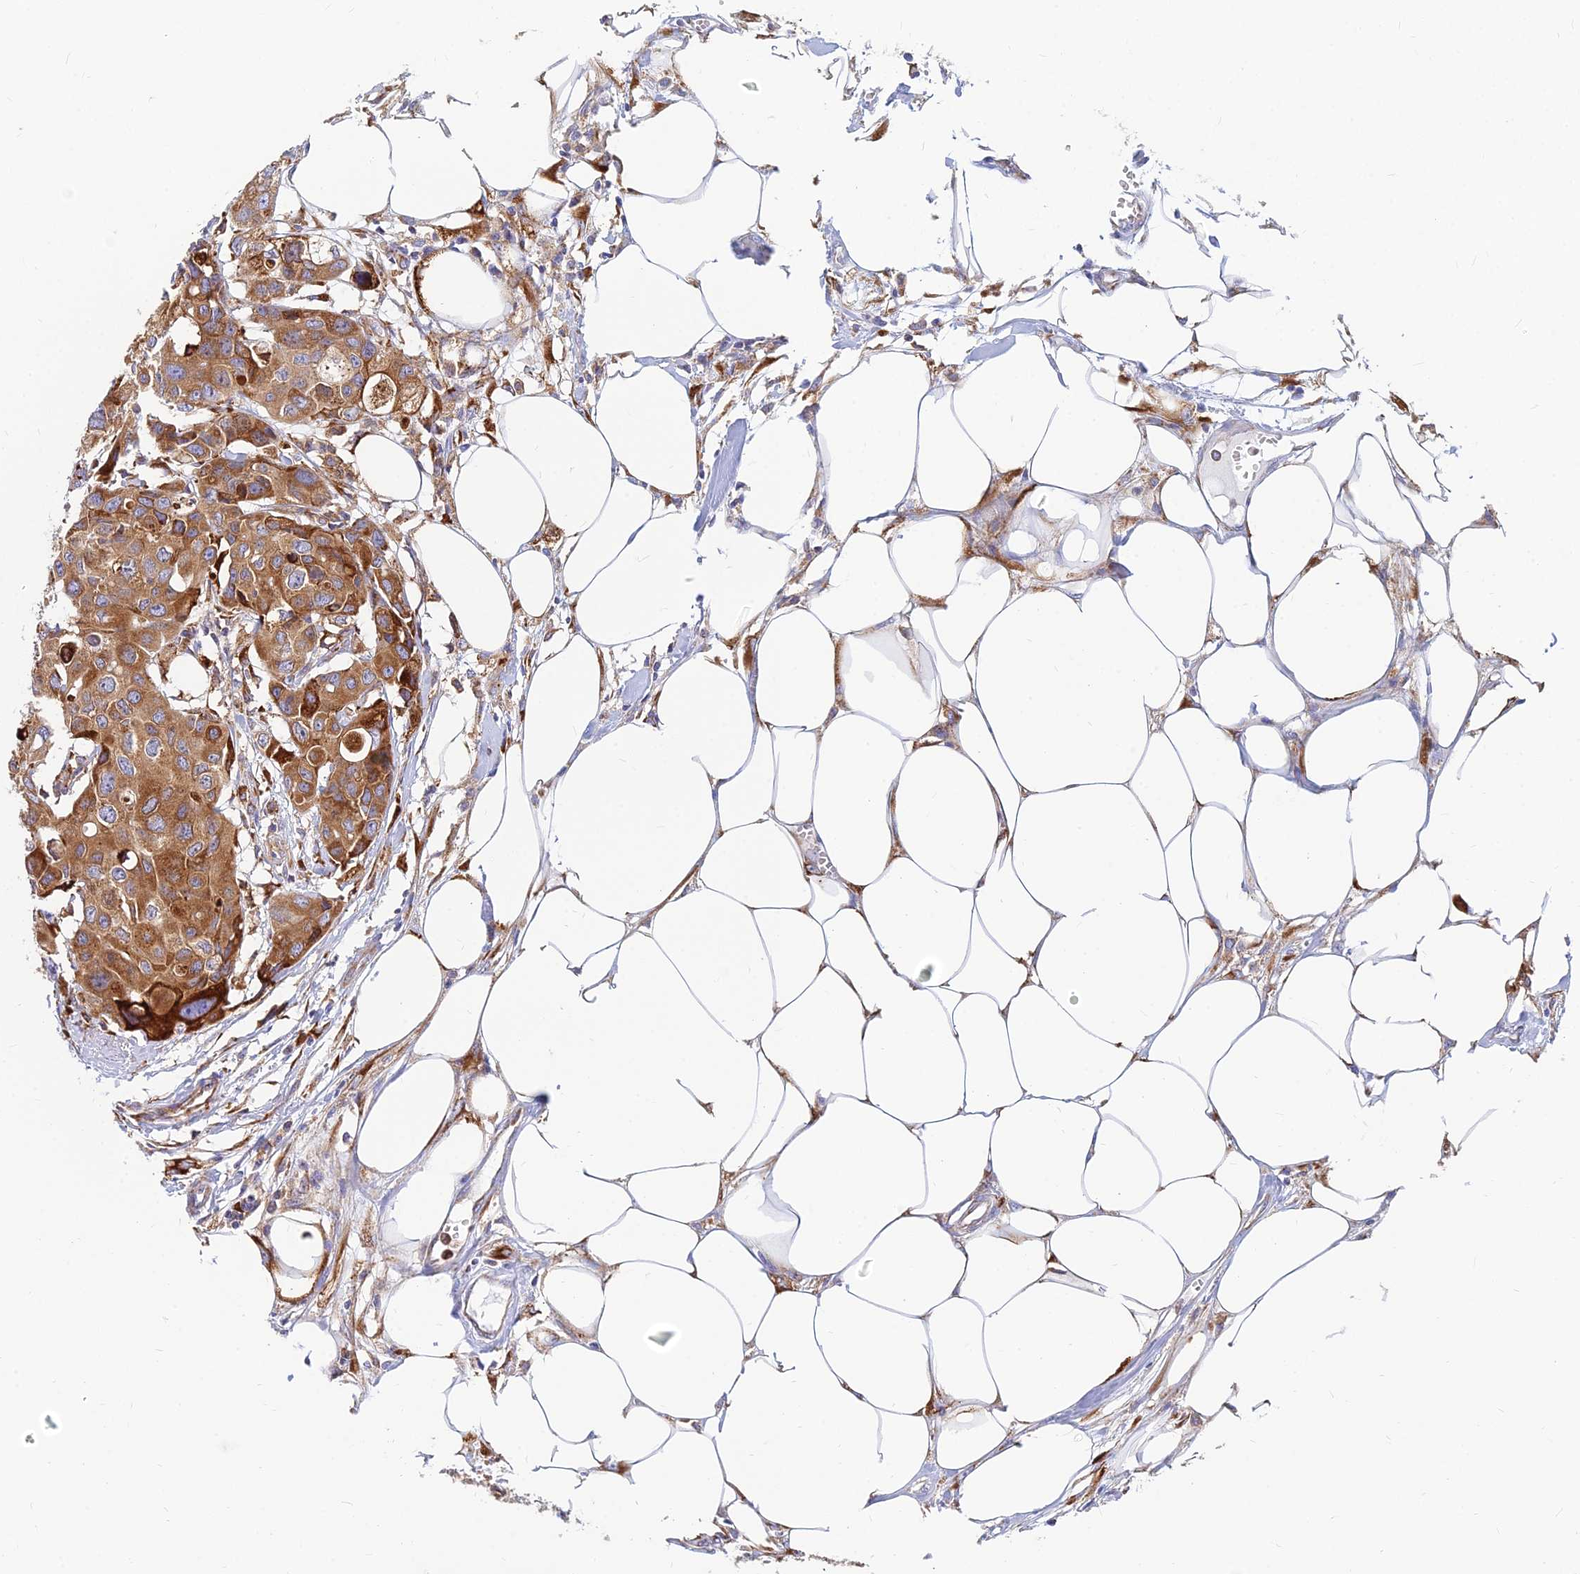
{"staining": {"intensity": "strong", "quantity": ">75%", "location": "cytoplasmic/membranous"}, "tissue": "colorectal cancer", "cell_type": "Tumor cells", "image_type": "cancer", "snomed": [{"axis": "morphology", "description": "Adenocarcinoma, NOS"}, {"axis": "topography", "description": "Colon"}], "caption": "Strong cytoplasmic/membranous staining for a protein is appreciated in about >75% of tumor cells of colorectal cancer (adenocarcinoma) using immunohistochemistry.", "gene": "CCT6B", "patient": {"sex": "male", "age": 77}}